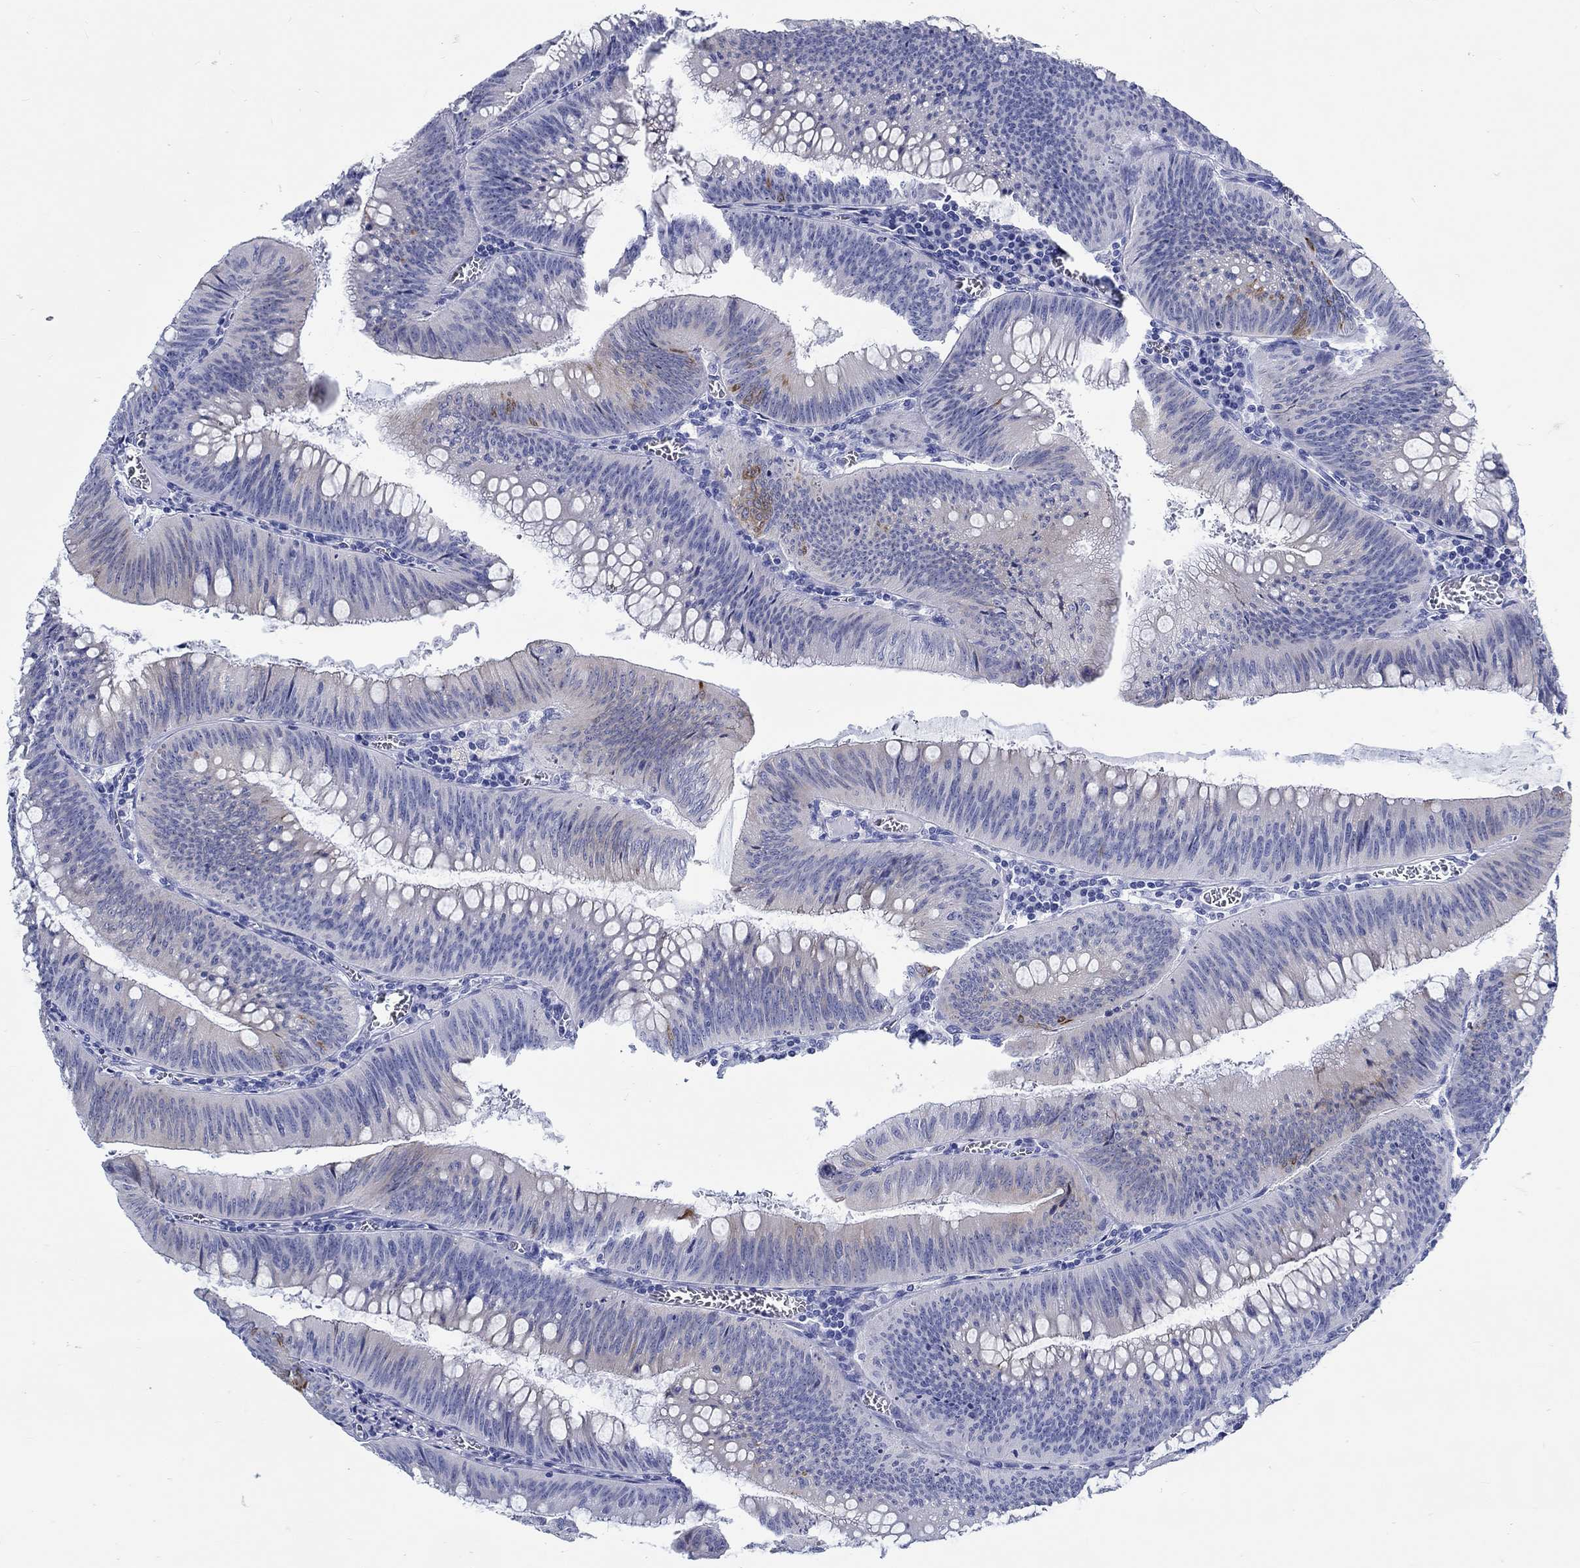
{"staining": {"intensity": "negative", "quantity": "none", "location": "none"}, "tissue": "colorectal cancer", "cell_type": "Tumor cells", "image_type": "cancer", "snomed": [{"axis": "morphology", "description": "Adenocarcinoma, NOS"}, {"axis": "topography", "description": "Rectum"}], "caption": "Immunohistochemical staining of human colorectal cancer shows no significant expression in tumor cells. (DAB IHC, high magnification).", "gene": "RD3L", "patient": {"sex": "female", "age": 72}}